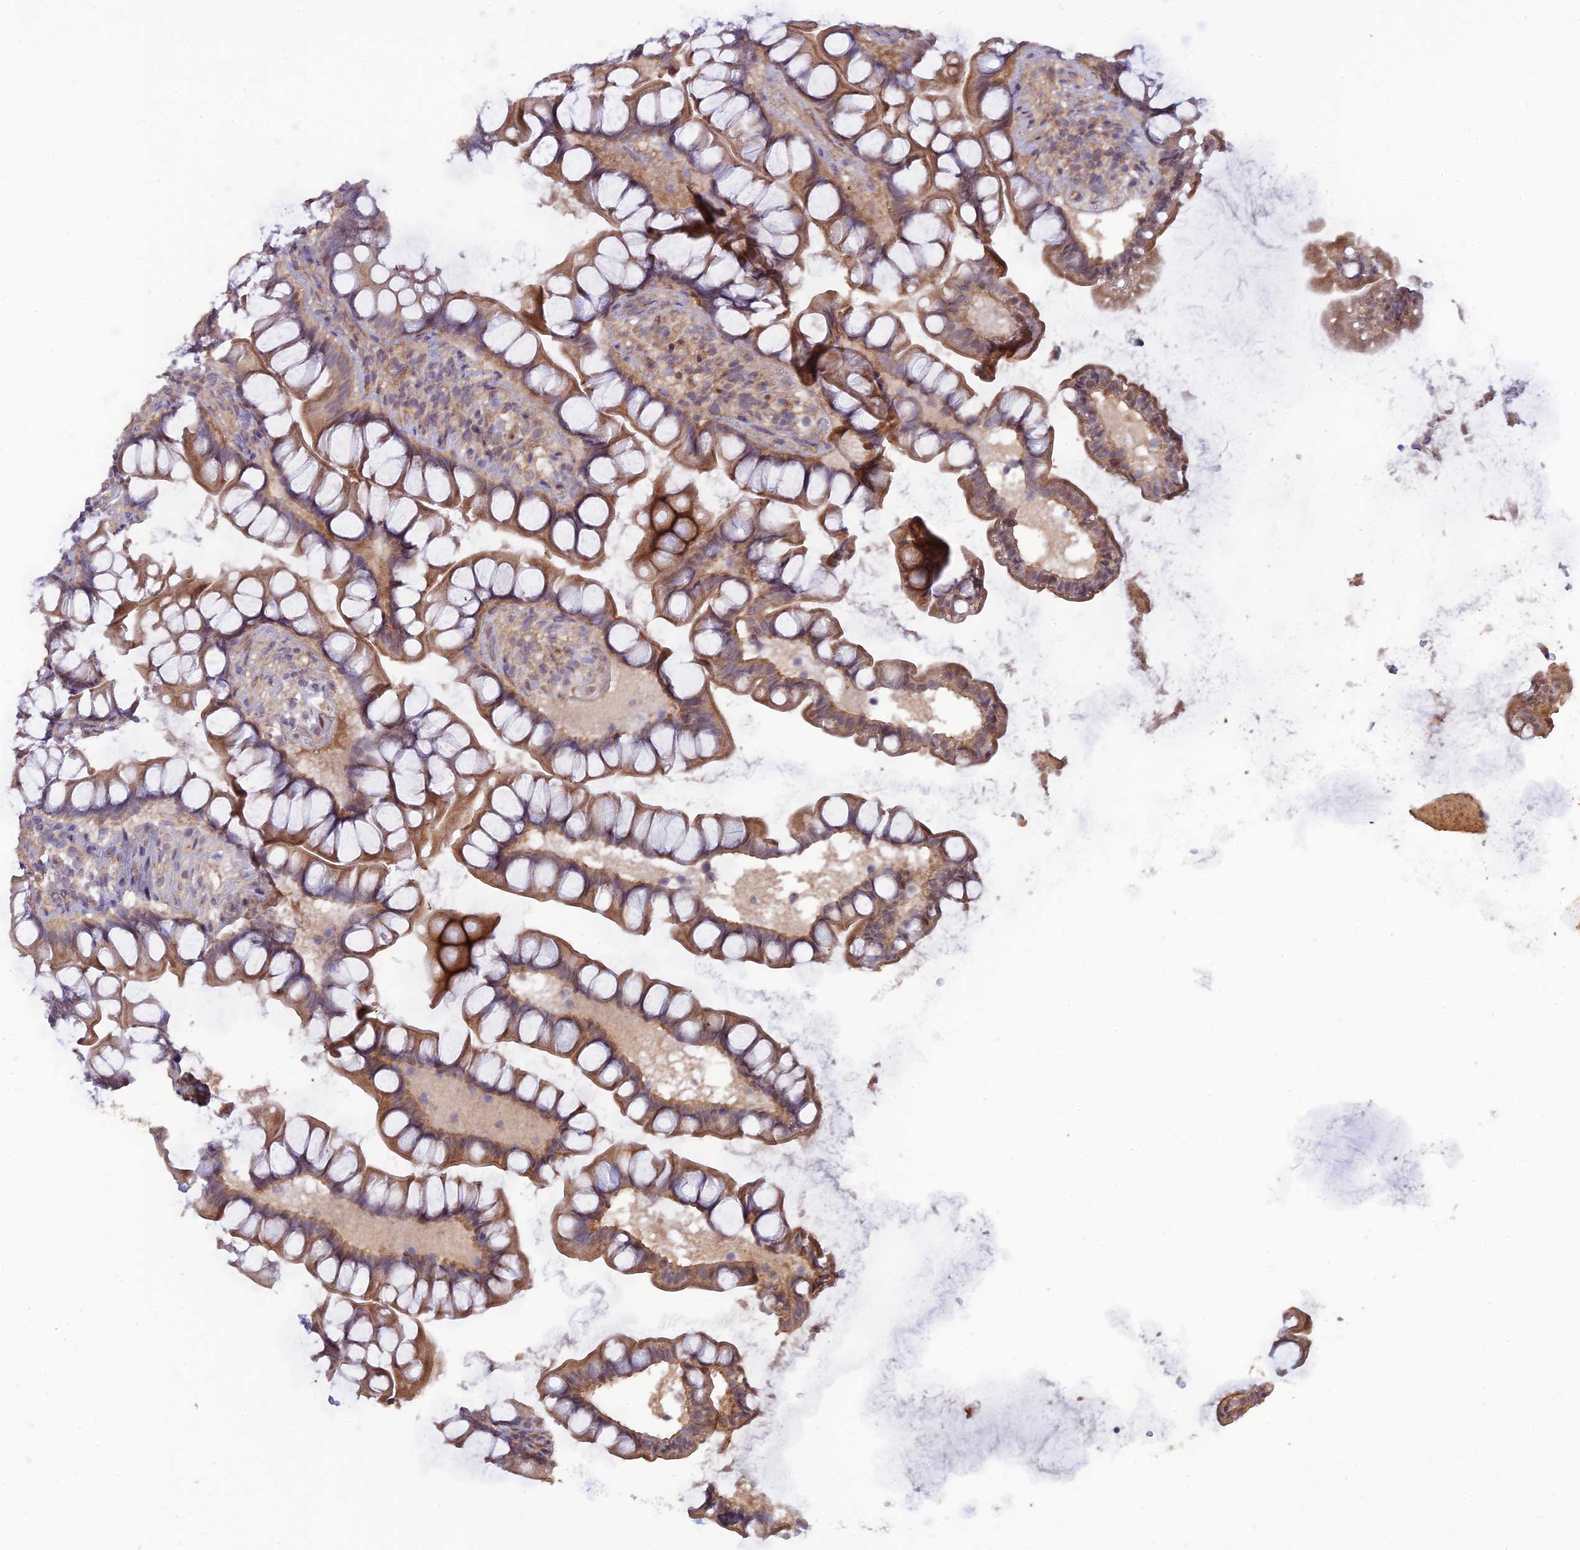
{"staining": {"intensity": "strong", "quantity": ">75%", "location": "cytoplasmic/membranous"}, "tissue": "small intestine", "cell_type": "Glandular cells", "image_type": "normal", "snomed": [{"axis": "morphology", "description": "Normal tissue, NOS"}, {"axis": "topography", "description": "Small intestine"}], "caption": "Protein analysis of normal small intestine reveals strong cytoplasmic/membranous expression in about >75% of glandular cells.", "gene": "PAGR1", "patient": {"sex": "male", "age": 70}}